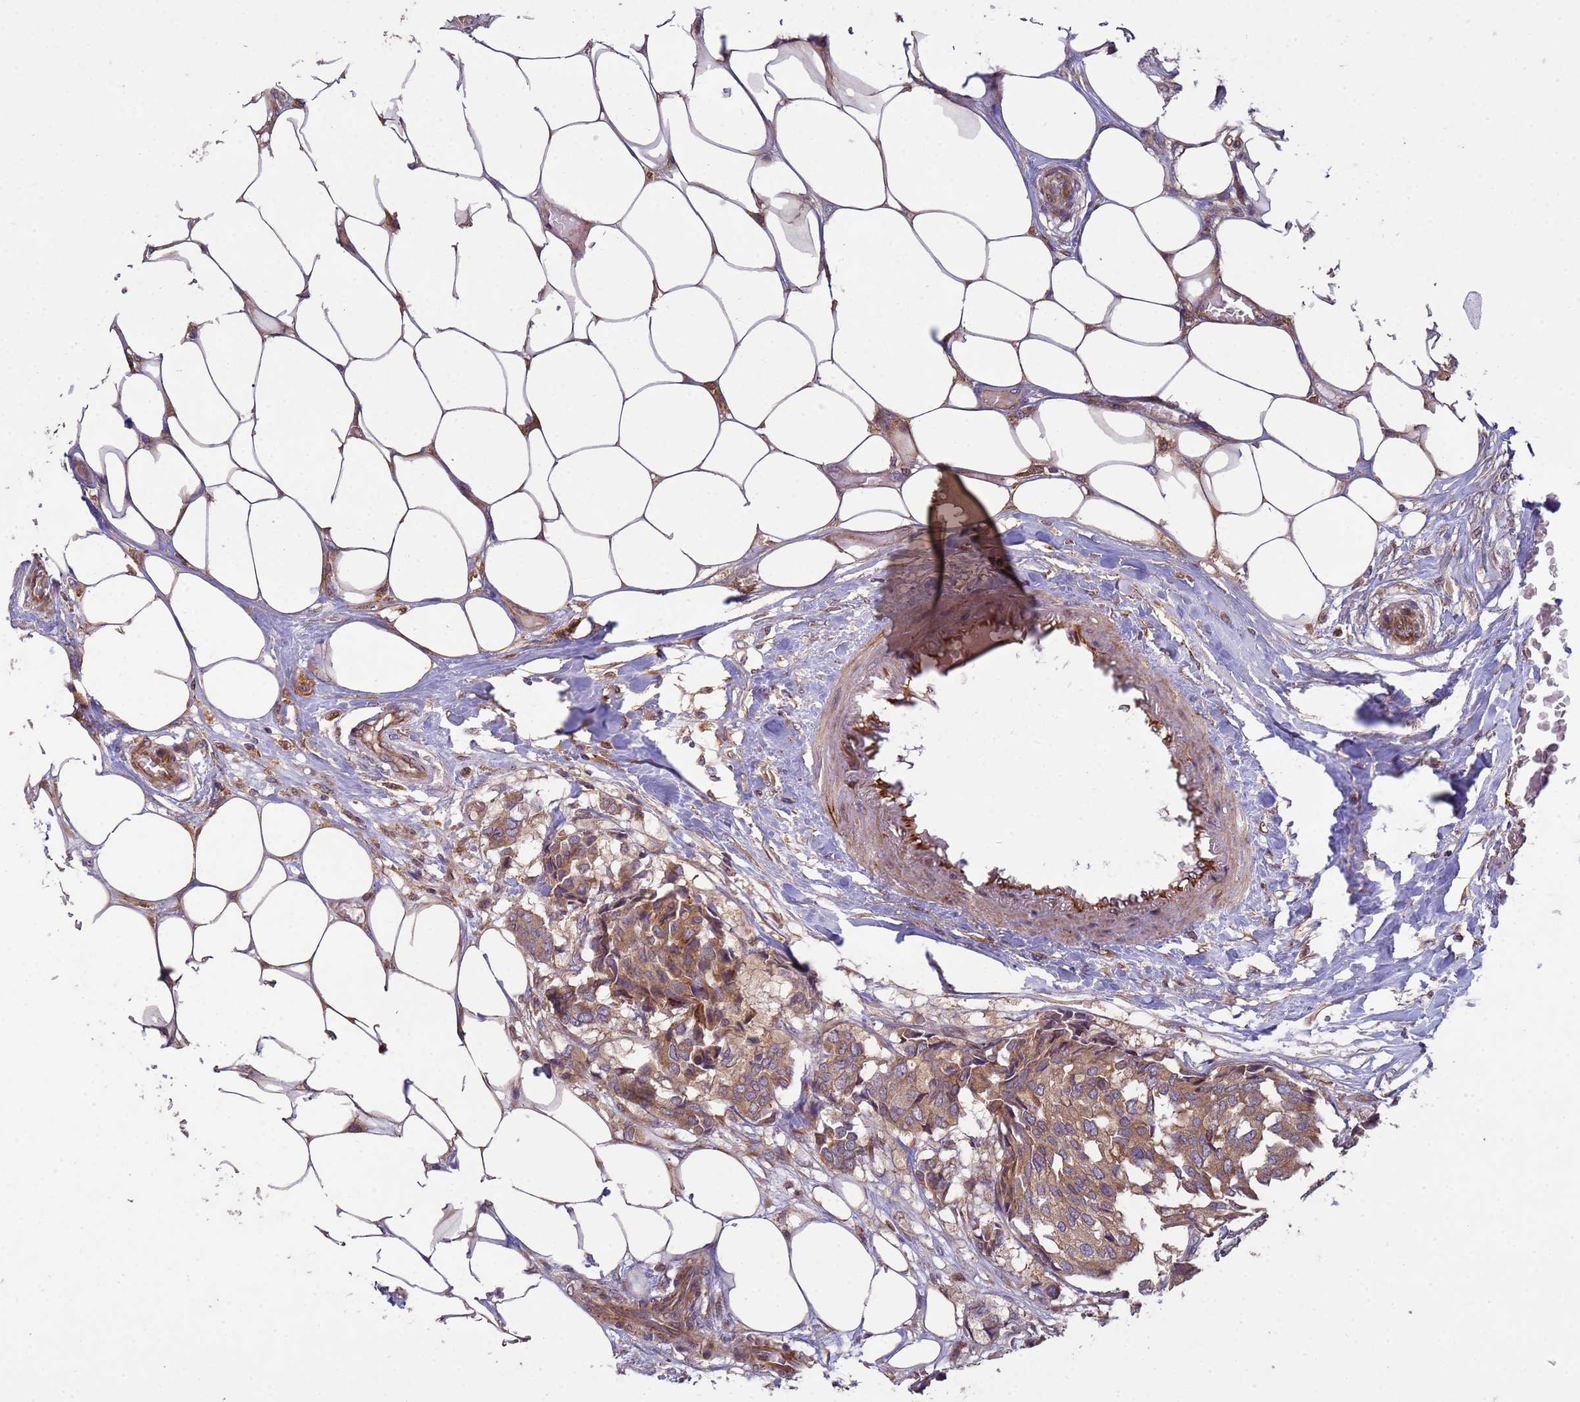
{"staining": {"intensity": "moderate", "quantity": ">75%", "location": "cytoplasmic/membranous"}, "tissue": "breast cancer", "cell_type": "Tumor cells", "image_type": "cancer", "snomed": [{"axis": "morphology", "description": "Duct carcinoma"}, {"axis": "topography", "description": "Breast"}], "caption": "An immunohistochemistry (IHC) image of neoplastic tissue is shown. Protein staining in brown highlights moderate cytoplasmic/membranous positivity in breast infiltrating ductal carcinoma within tumor cells. (Brightfield microscopy of DAB IHC at high magnification).", "gene": "RAB10", "patient": {"sex": "female", "age": 75}}